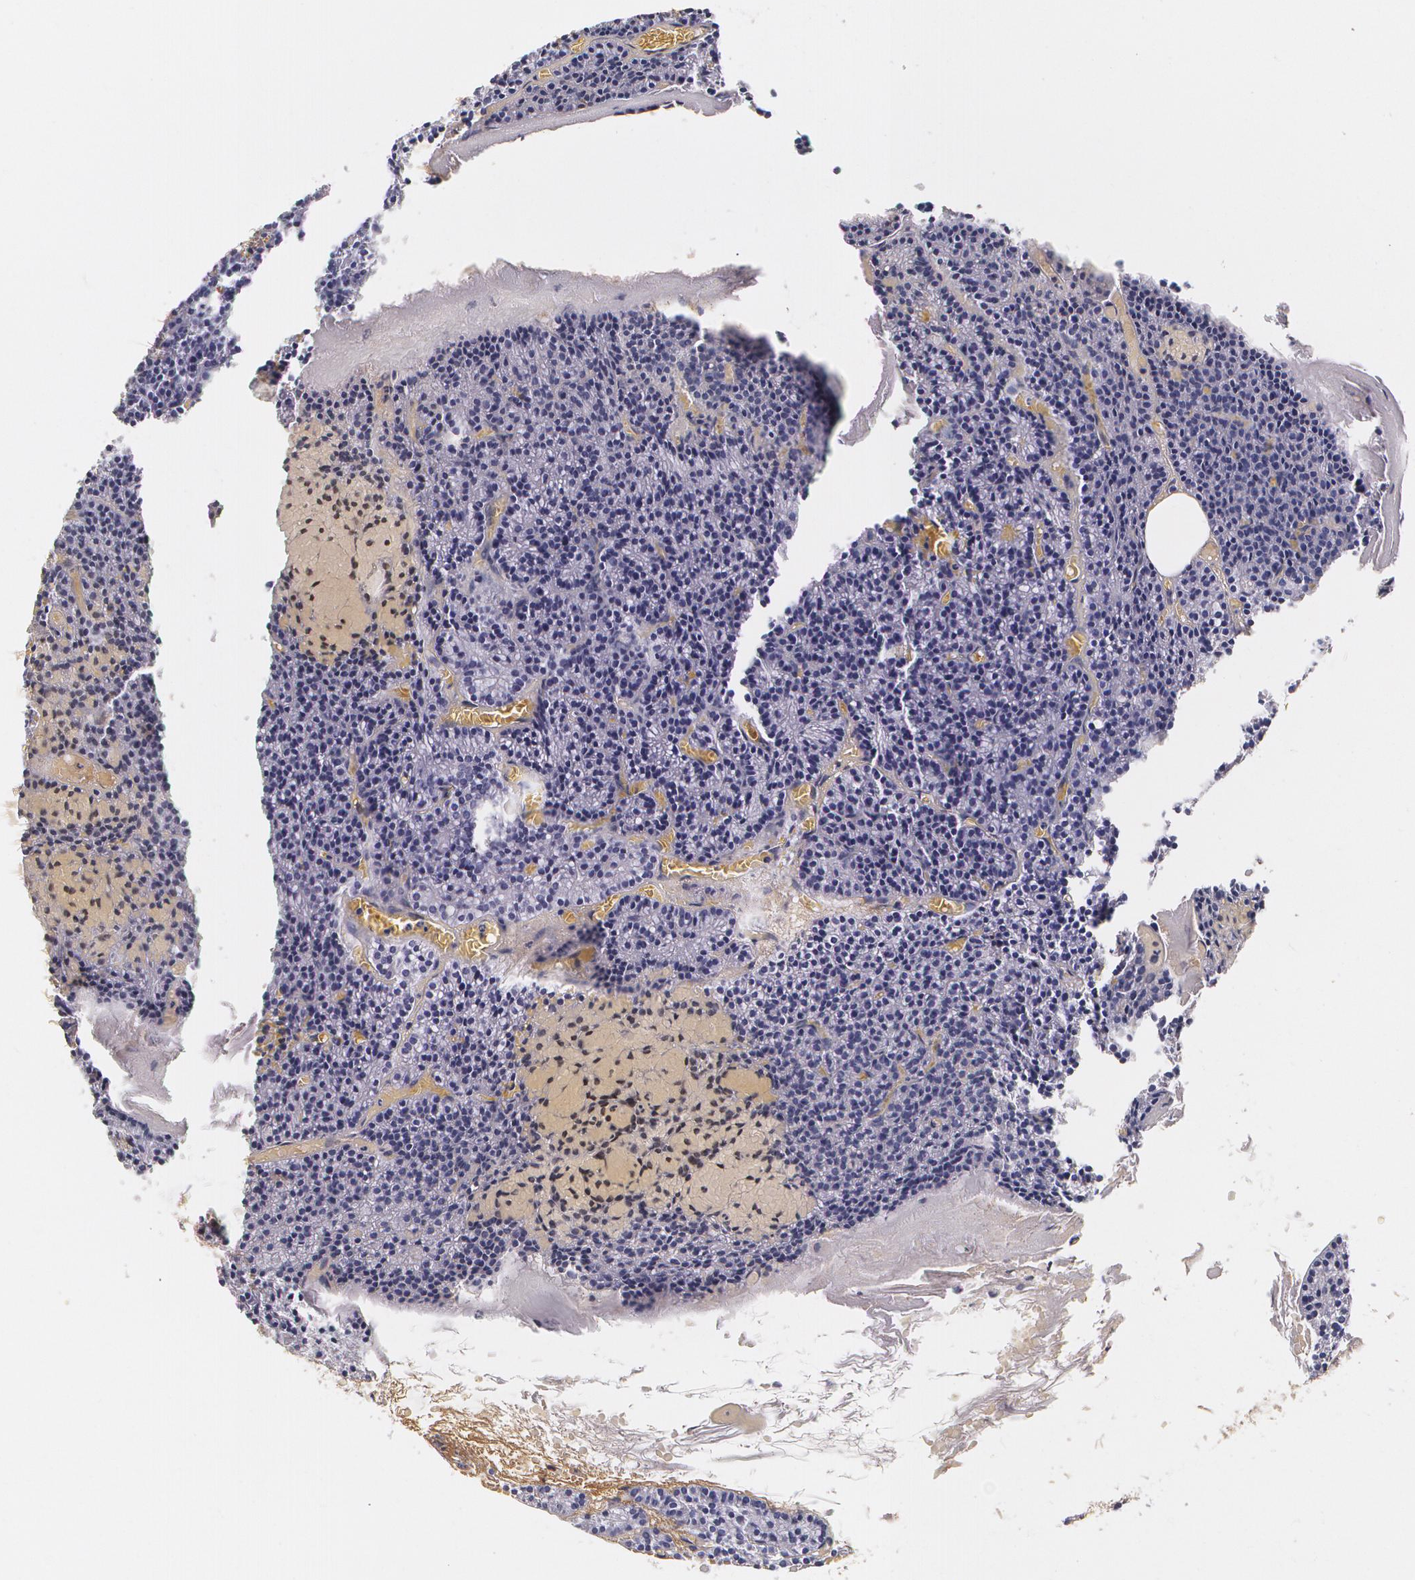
{"staining": {"intensity": "negative", "quantity": "none", "location": "none"}, "tissue": "parathyroid gland", "cell_type": "Glandular cells", "image_type": "normal", "snomed": [{"axis": "morphology", "description": "Normal tissue, NOS"}, {"axis": "topography", "description": "Parathyroid gland"}], "caption": "Immunohistochemistry photomicrograph of benign parathyroid gland: human parathyroid gland stained with DAB (3,3'-diaminobenzidine) shows no significant protein staining in glandular cells.", "gene": "TTR", "patient": {"sex": "male", "age": 57}}